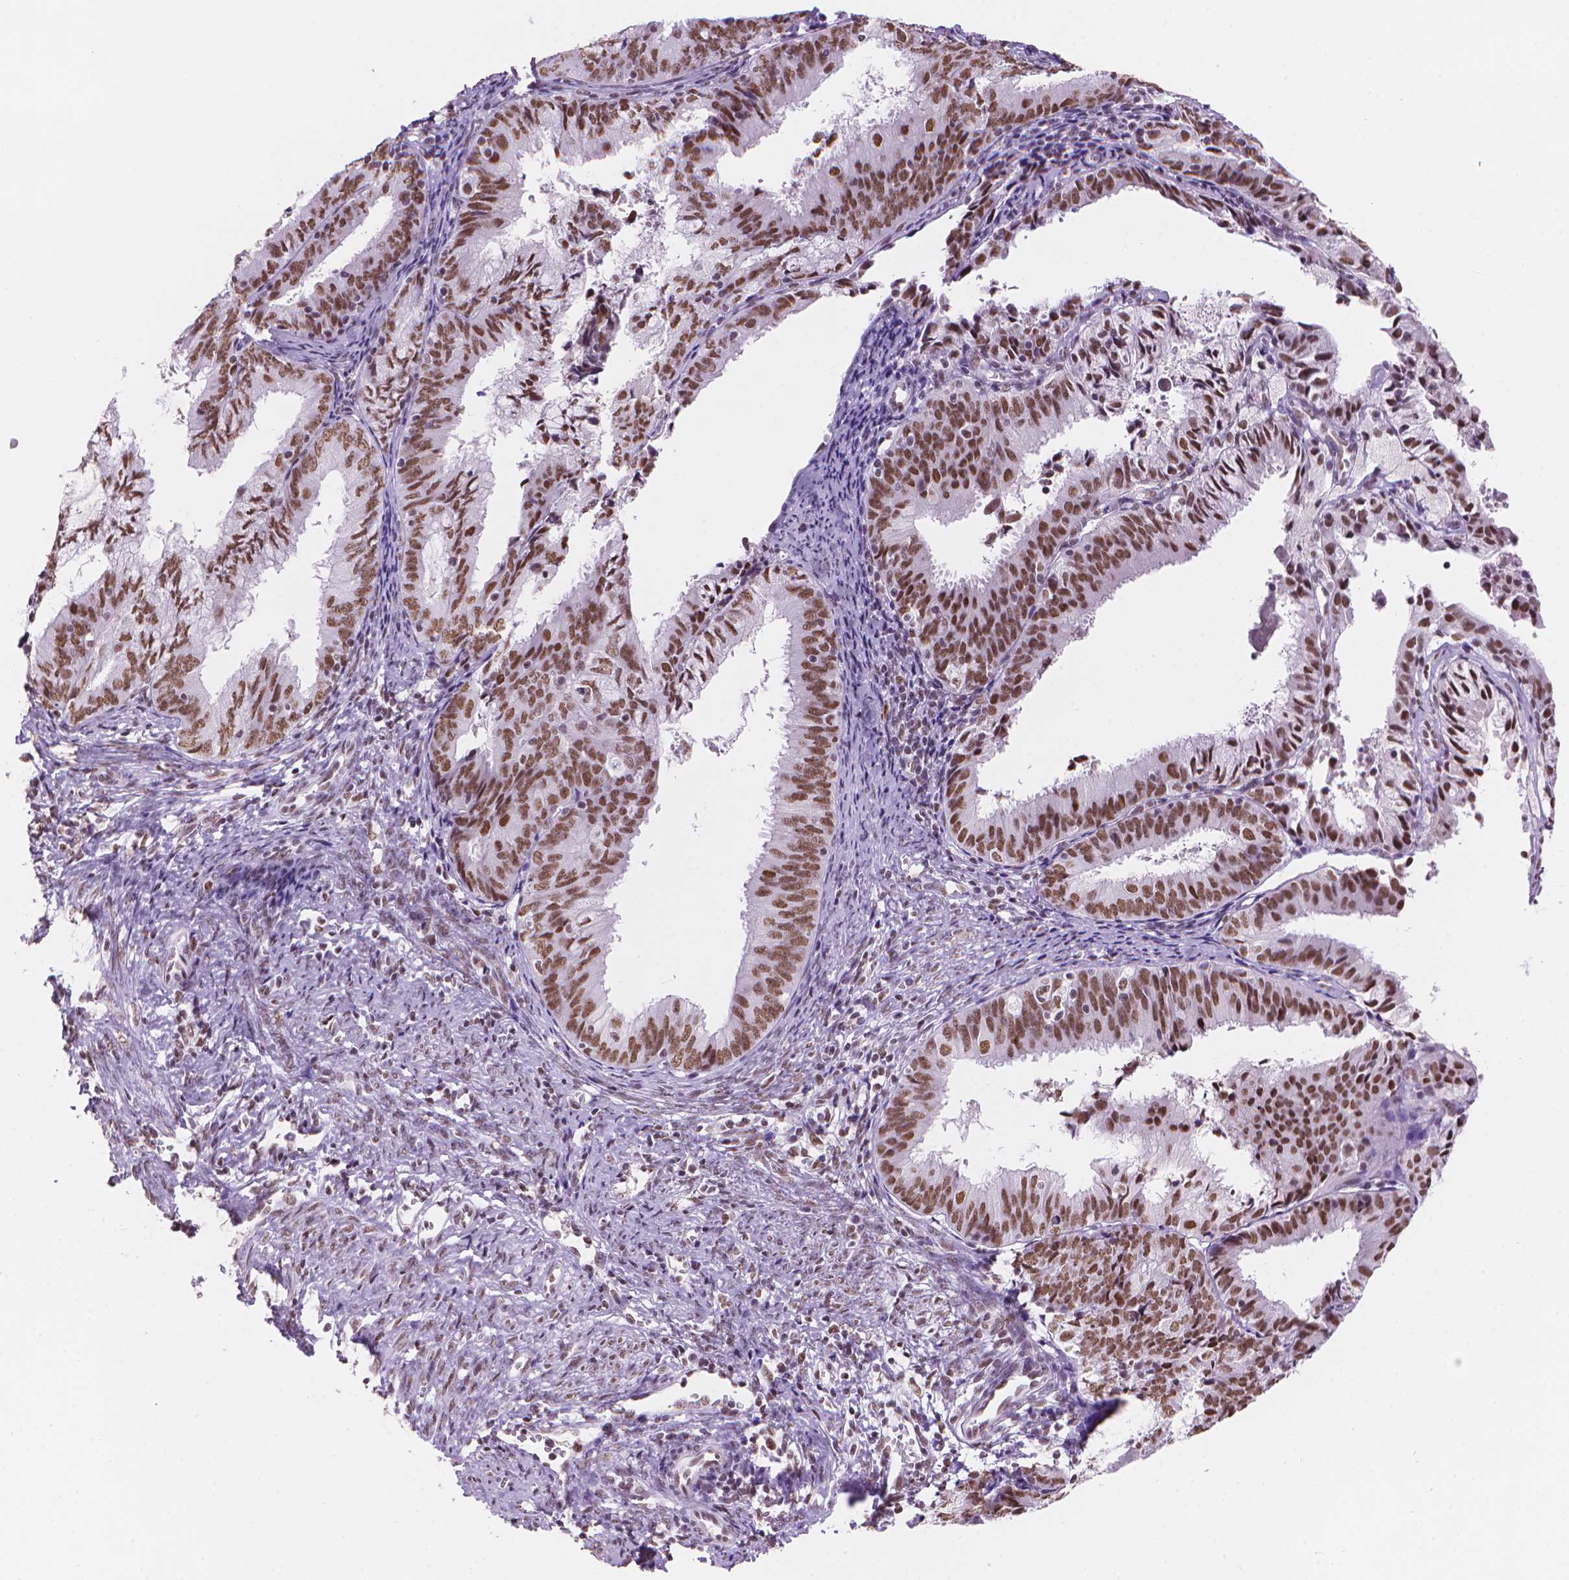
{"staining": {"intensity": "moderate", "quantity": ">75%", "location": "nuclear"}, "tissue": "endometrial cancer", "cell_type": "Tumor cells", "image_type": "cancer", "snomed": [{"axis": "morphology", "description": "Adenocarcinoma, NOS"}, {"axis": "topography", "description": "Endometrium"}], "caption": "DAB immunohistochemical staining of endometrial cancer exhibits moderate nuclear protein expression in approximately >75% of tumor cells.", "gene": "RPA4", "patient": {"sex": "female", "age": 57}}